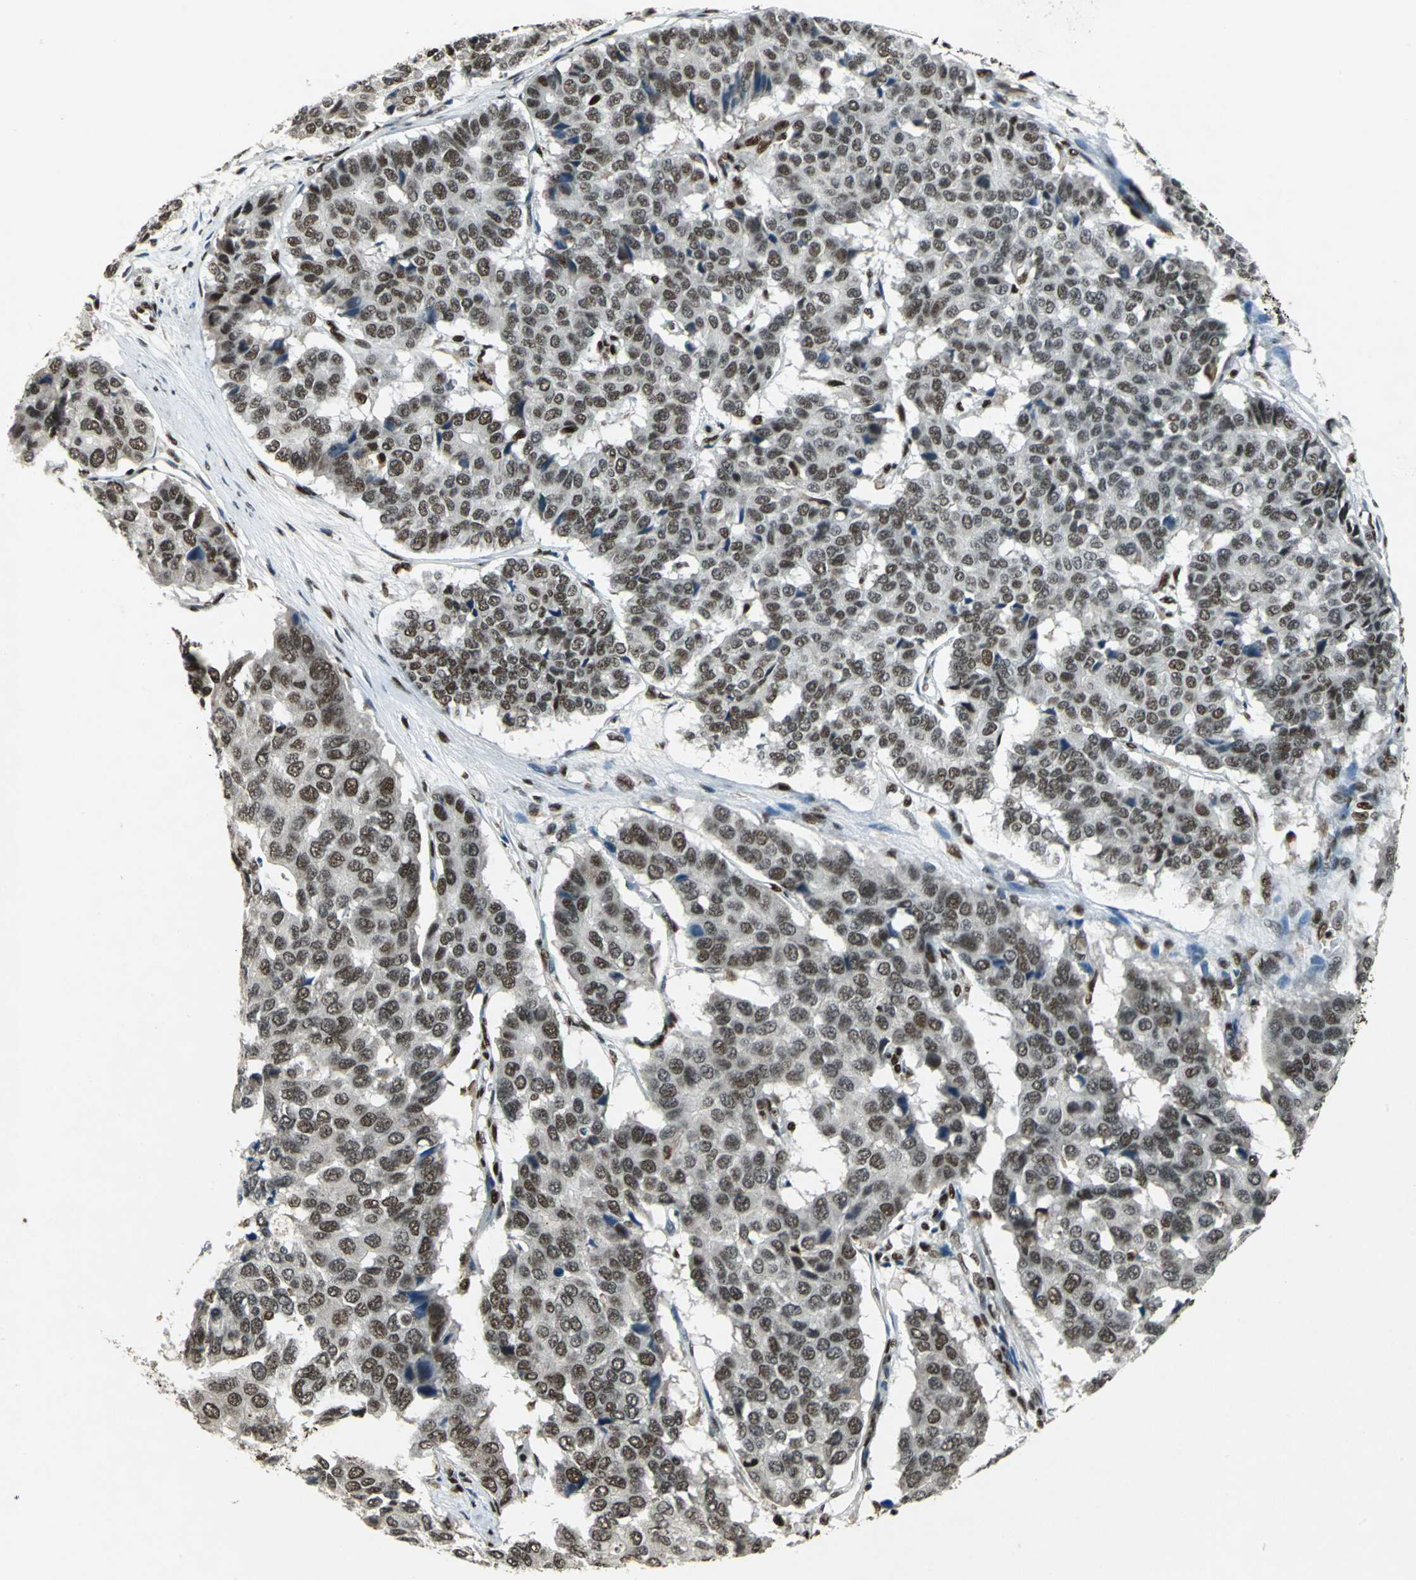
{"staining": {"intensity": "moderate", "quantity": ">75%", "location": "nuclear"}, "tissue": "pancreatic cancer", "cell_type": "Tumor cells", "image_type": "cancer", "snomed": [{"axis": "morphology", "description": "Adenocarcinoma, NOS"}, {"axis": "topography", "description": "Pancreas"}], "caption": "IHC micrograph of neoplastic tissue: adenocarcinoma (pancreatic) stained using IHC shows medium levels of moderate protein expression localized specifically in the nuclear of tumor cells, appearing as a nuclear brown color.", "gene": "MTA2", "patient": {"sex": "male", "age": 50}}